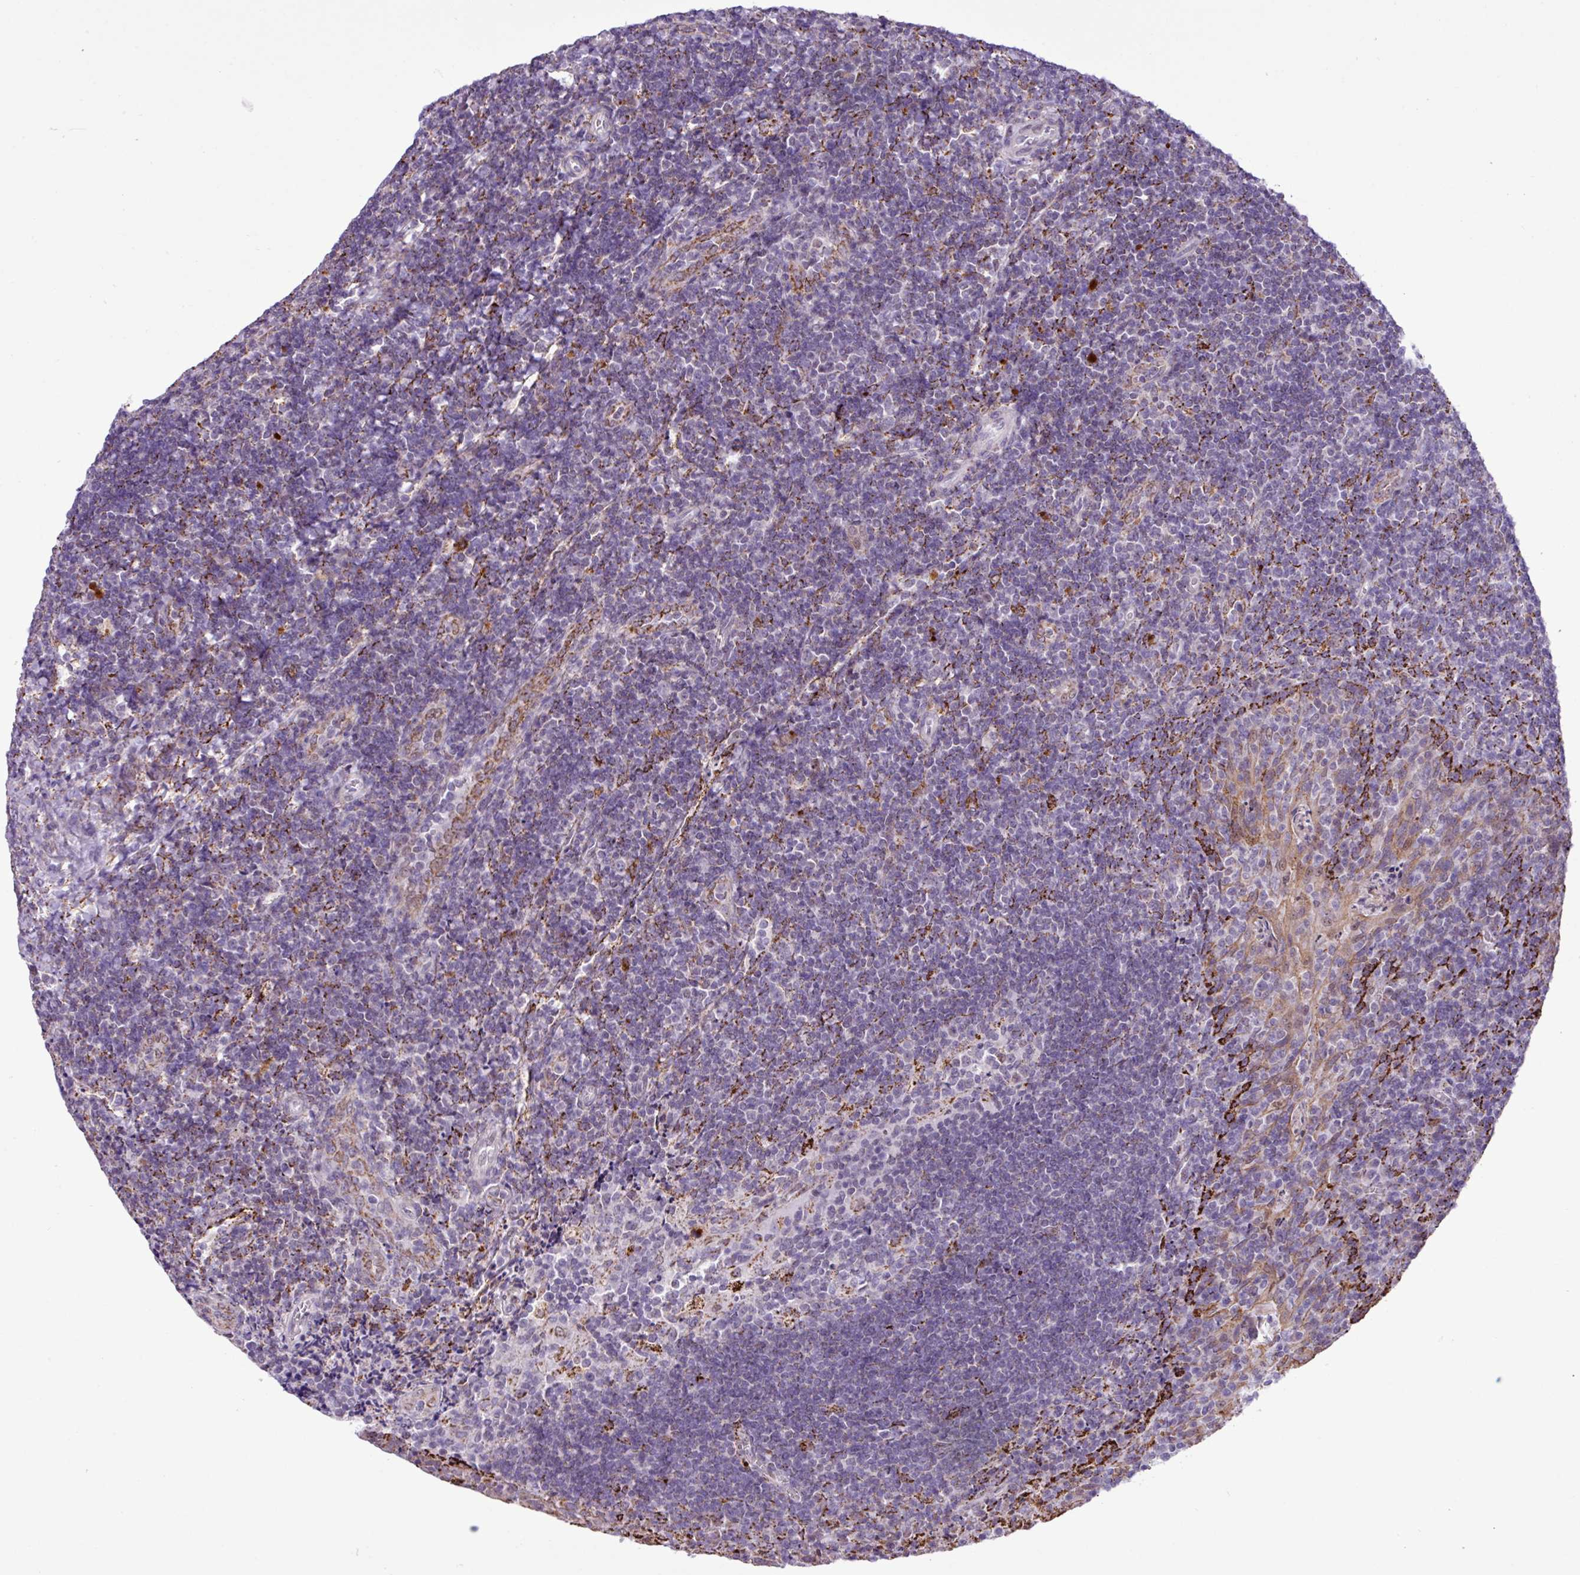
{"staining": {"intensity": "strong", "quantity": "<25%", "location": "cytoplasmic/membranous"}, "tissue": "tonsil", "cell_type": "Germinal center cells", "image_type": "normal", "snomed": [{"axis": "morphology", "description": "Normal tissue, NOS"}, {"axis": "topography", "description": "Tonsil"}], "caption": "Immunohistochemistry (IHC) staining of normal tonsil, which demonstrates medium levels of strong cytoplasmic/membranous staining in about <25% of germinal center cells indicating strong cytoplasmic/membranous protein staining. The staining was performed using DAB (brown) for protein detection and nuclei were counterstained in hematoxylin (blue).", "gene": "SGPP1", "patient": {"sex": "male", "age": 17}}